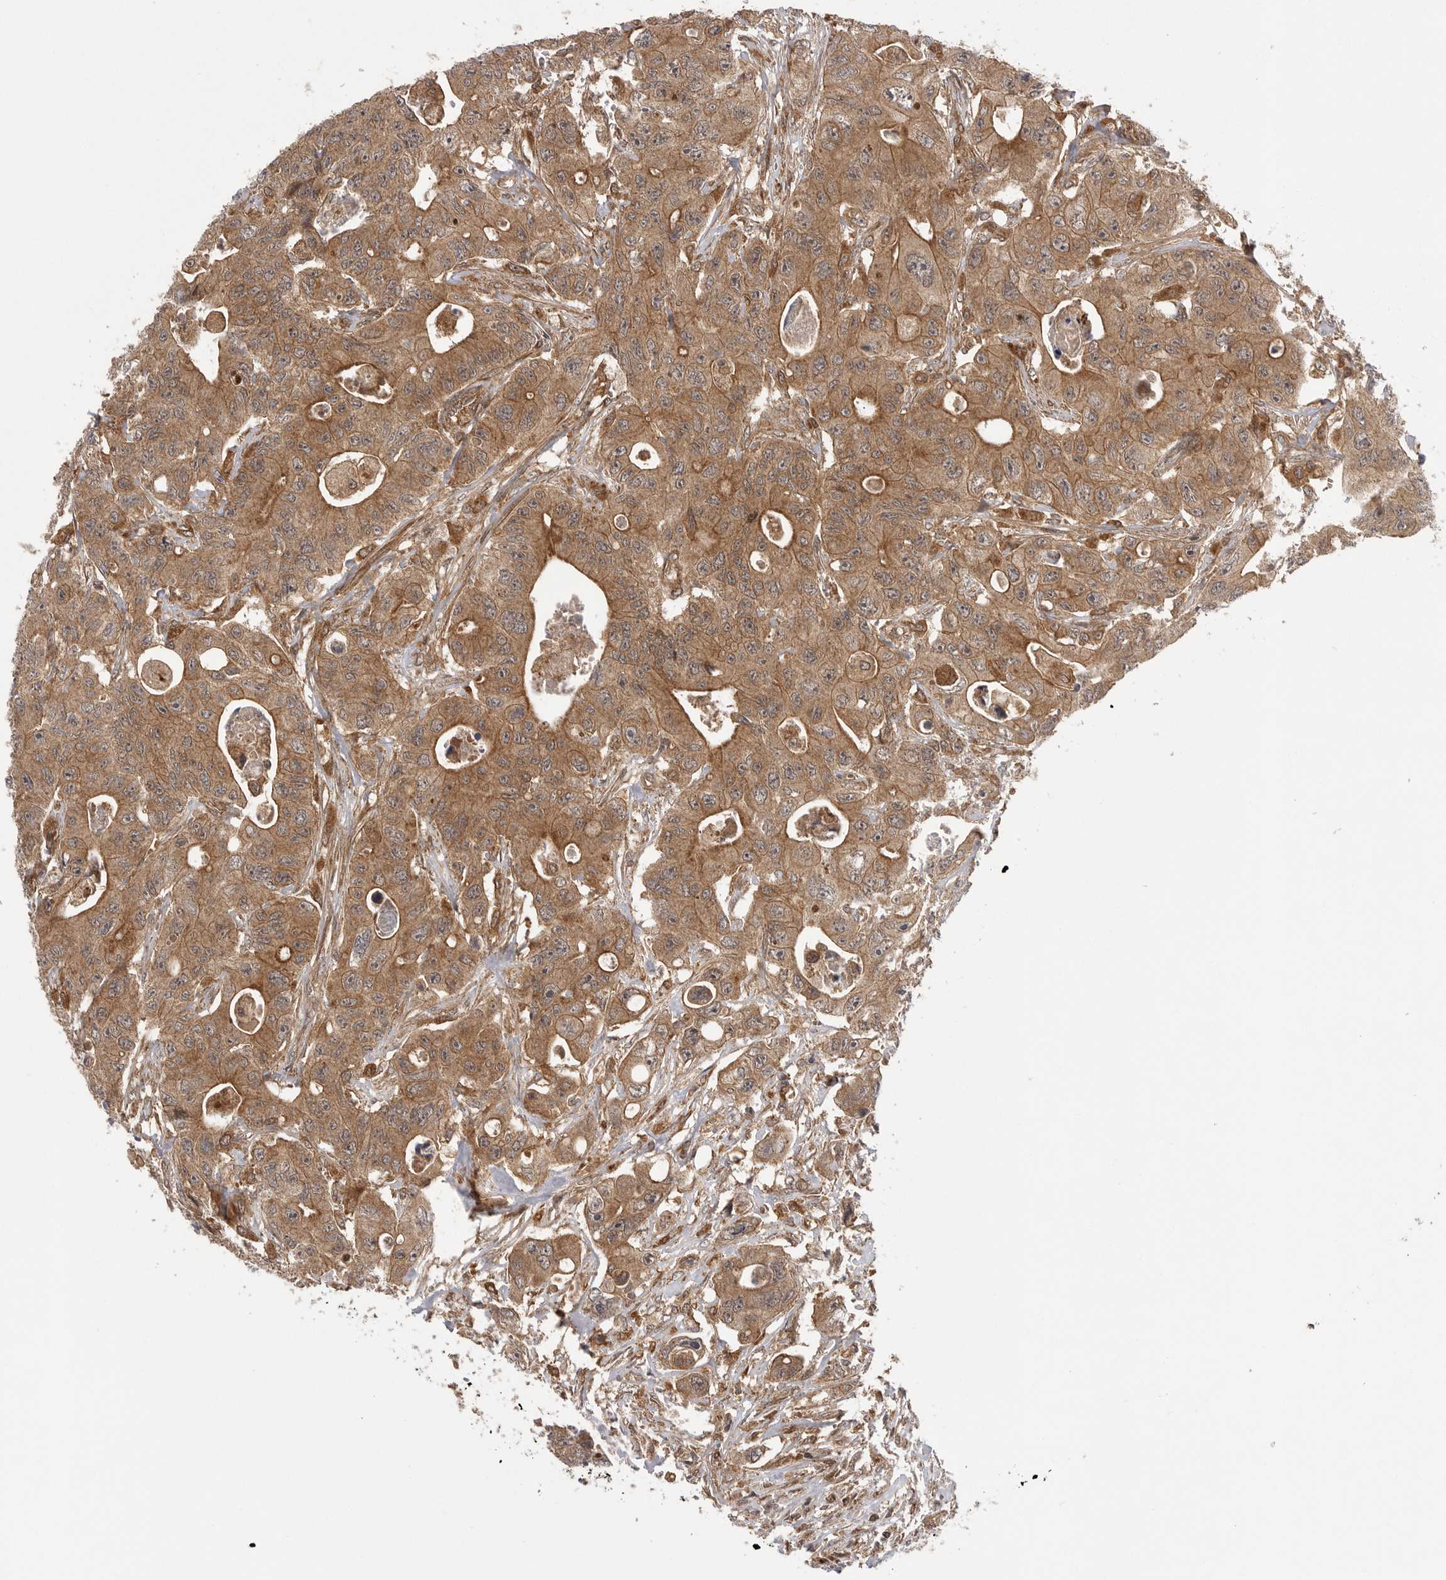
{"staining": {"intensity": "moderate", "quantity": ">75%", "location": "cytoplasmic/membranous"}, "tissue": "colorectal cancer", "cell_type": "Tumor cells", "image_type": "cancer", "snomed": [{"axis": "morphology", "description": "Adenocarcinoma, NOS"}, {"axis": "topography", "description": "Colon"}], "caption": "Moderate cytoplasmic/membranous staining for a protein is present in approximately >75% of tumor cells of colorectal adenocarcinoma using immunohistochemistry.", "gene": "PRDX4", "patient": {"sex": "female", "age": 46}}